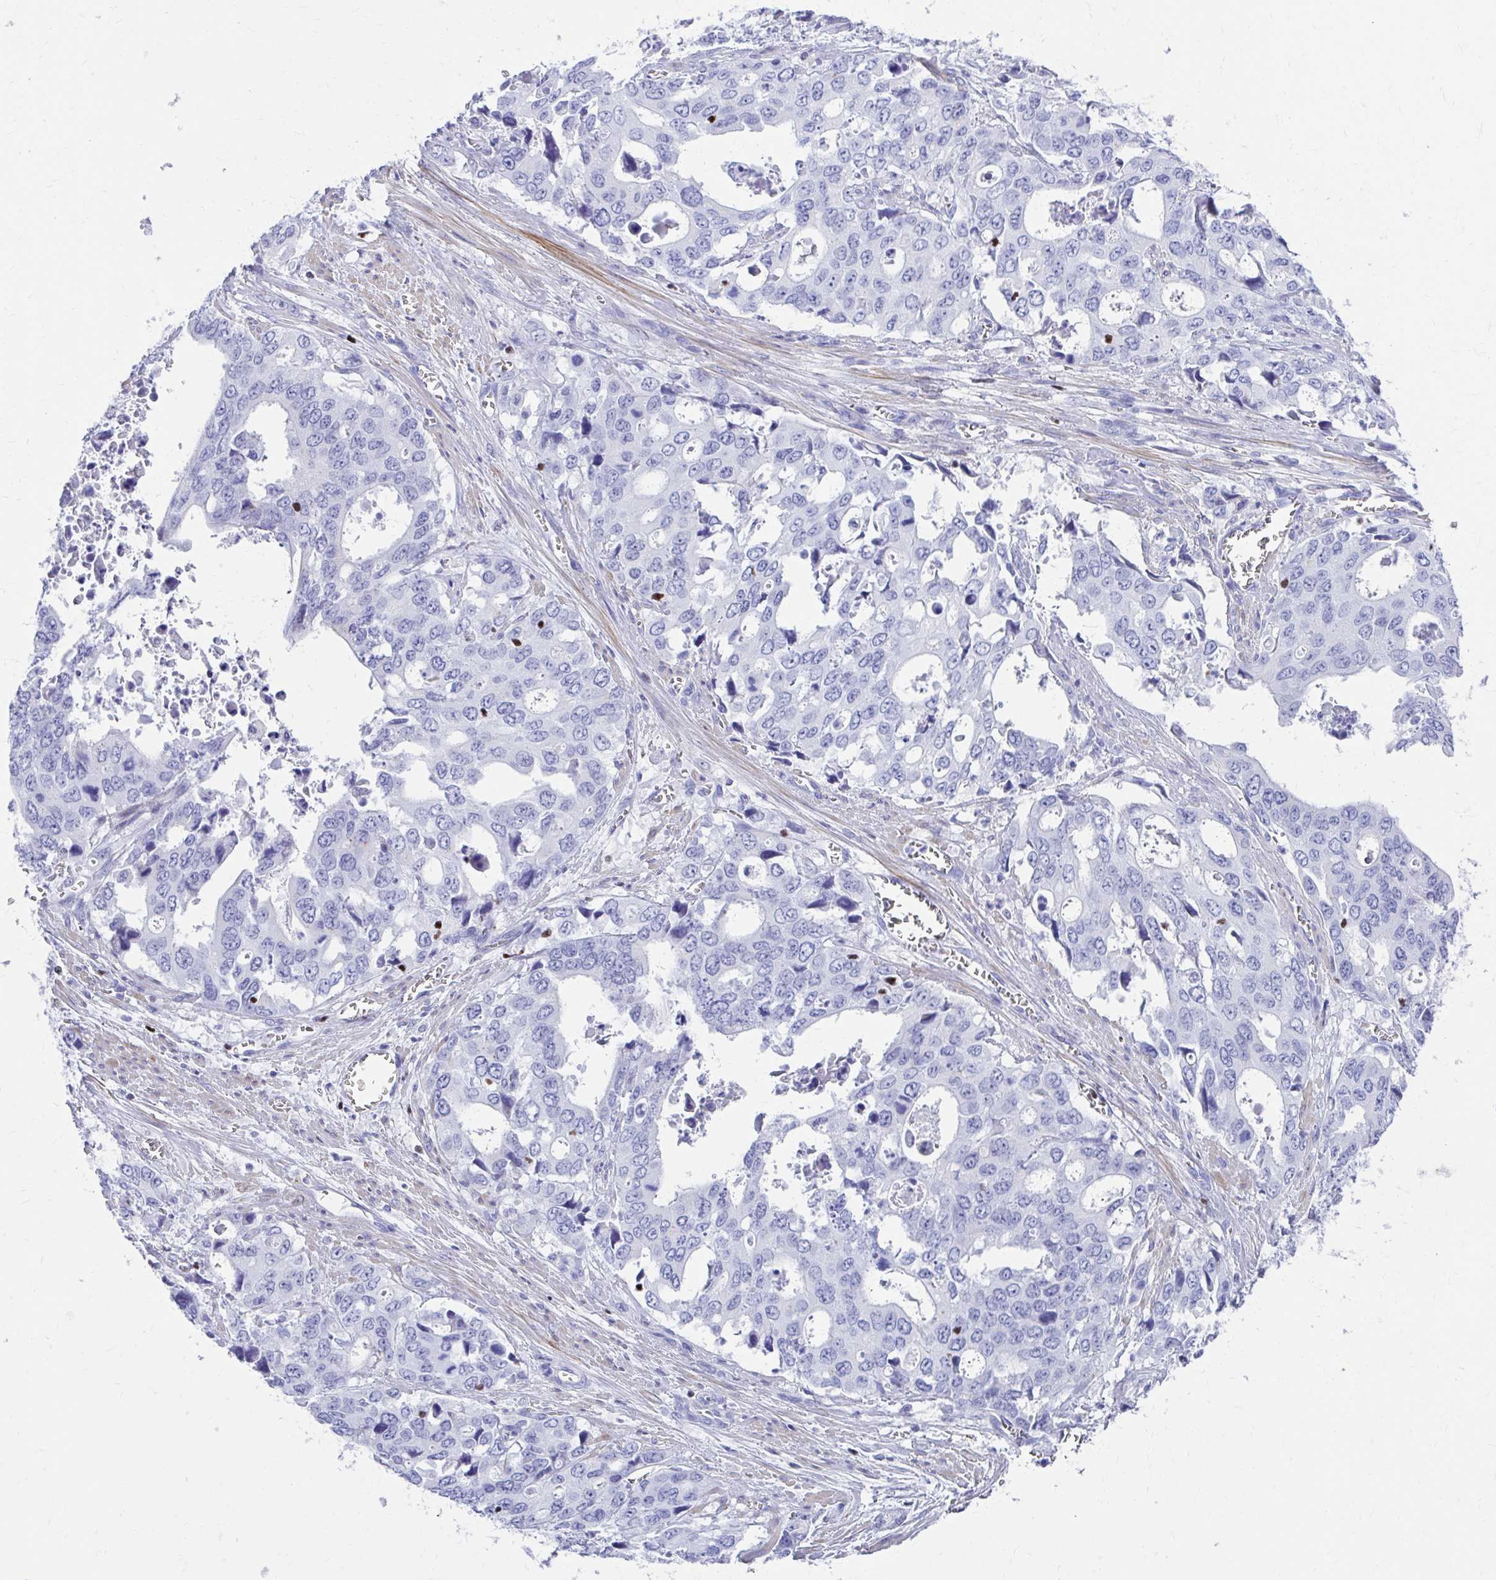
{"staining": {"intensity": "negative", "quantity": "none", "location": "none"}, "tissue": "stomach cancer", "cell_type": "Tumor cells", "image_type": "cancer", "snomed": [{"axis": "morphology", "description": "Adenocarcinoma, NOS"}, {"axis": "topography", "description": "Stomach, upper"}], "caption": "The photomicrograph exhibits no staining of tumor cells in adenocarcinoma (stomach).", "gene": "RUNX3", "patient": {"sex": "male", "age": 74}}